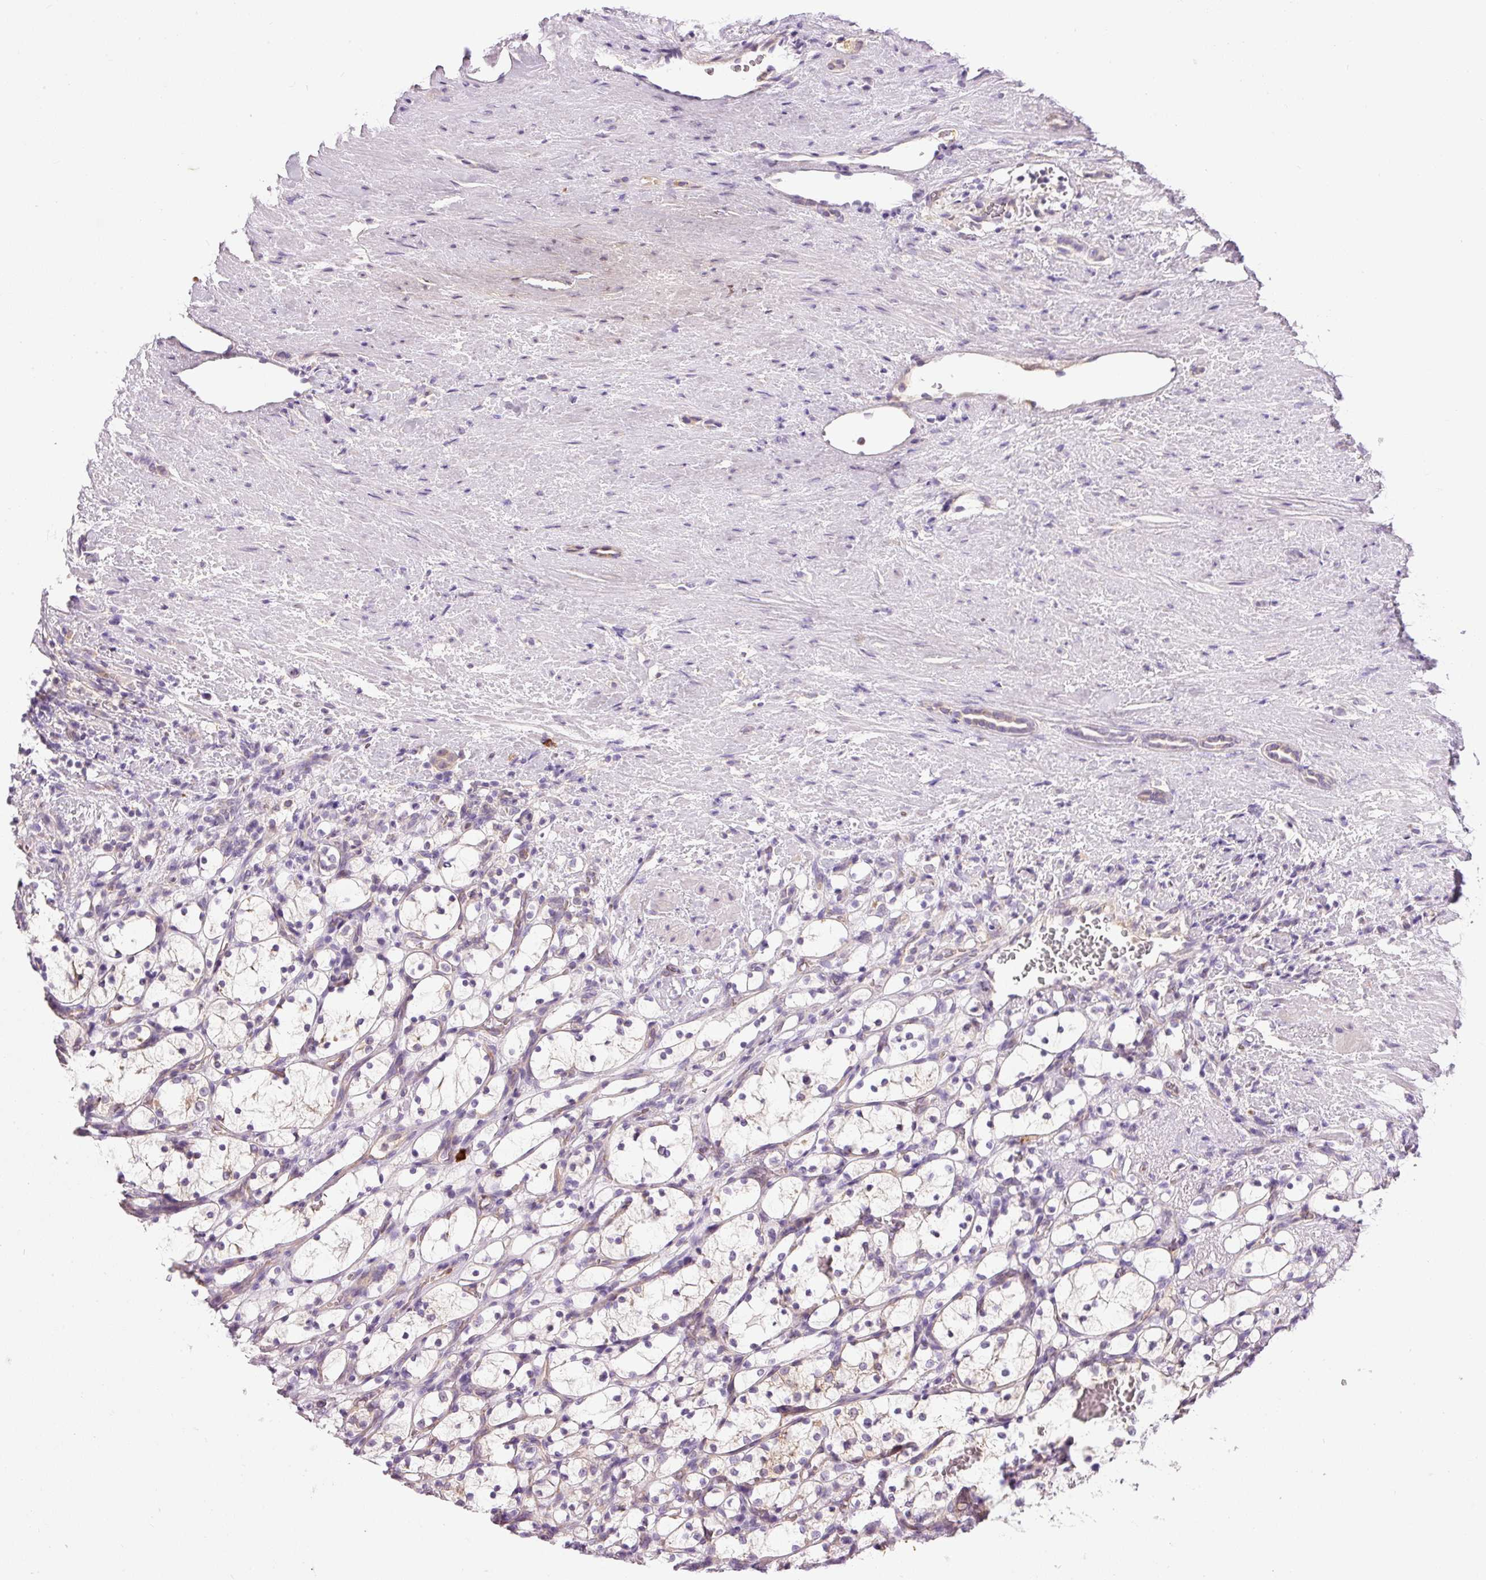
{"staining": {"intensity": "negative", "quantity": "none", "location": "none"}, "tissue": "renal cancer", "cell_type": "Tumor cells", "image_type": "cancer", "snomed": [{"axis": "morphology", "description": "Adenocarcinoma, NOS"}, {"axis": "topography", "description": "Kidney"}], "caption": "Immunohistochemistry (IHC) of renal cancer demonstrates no expression in tumor cells.", "gene": "PNPLA5", "patient": {"sex": "female", "age": 69}}